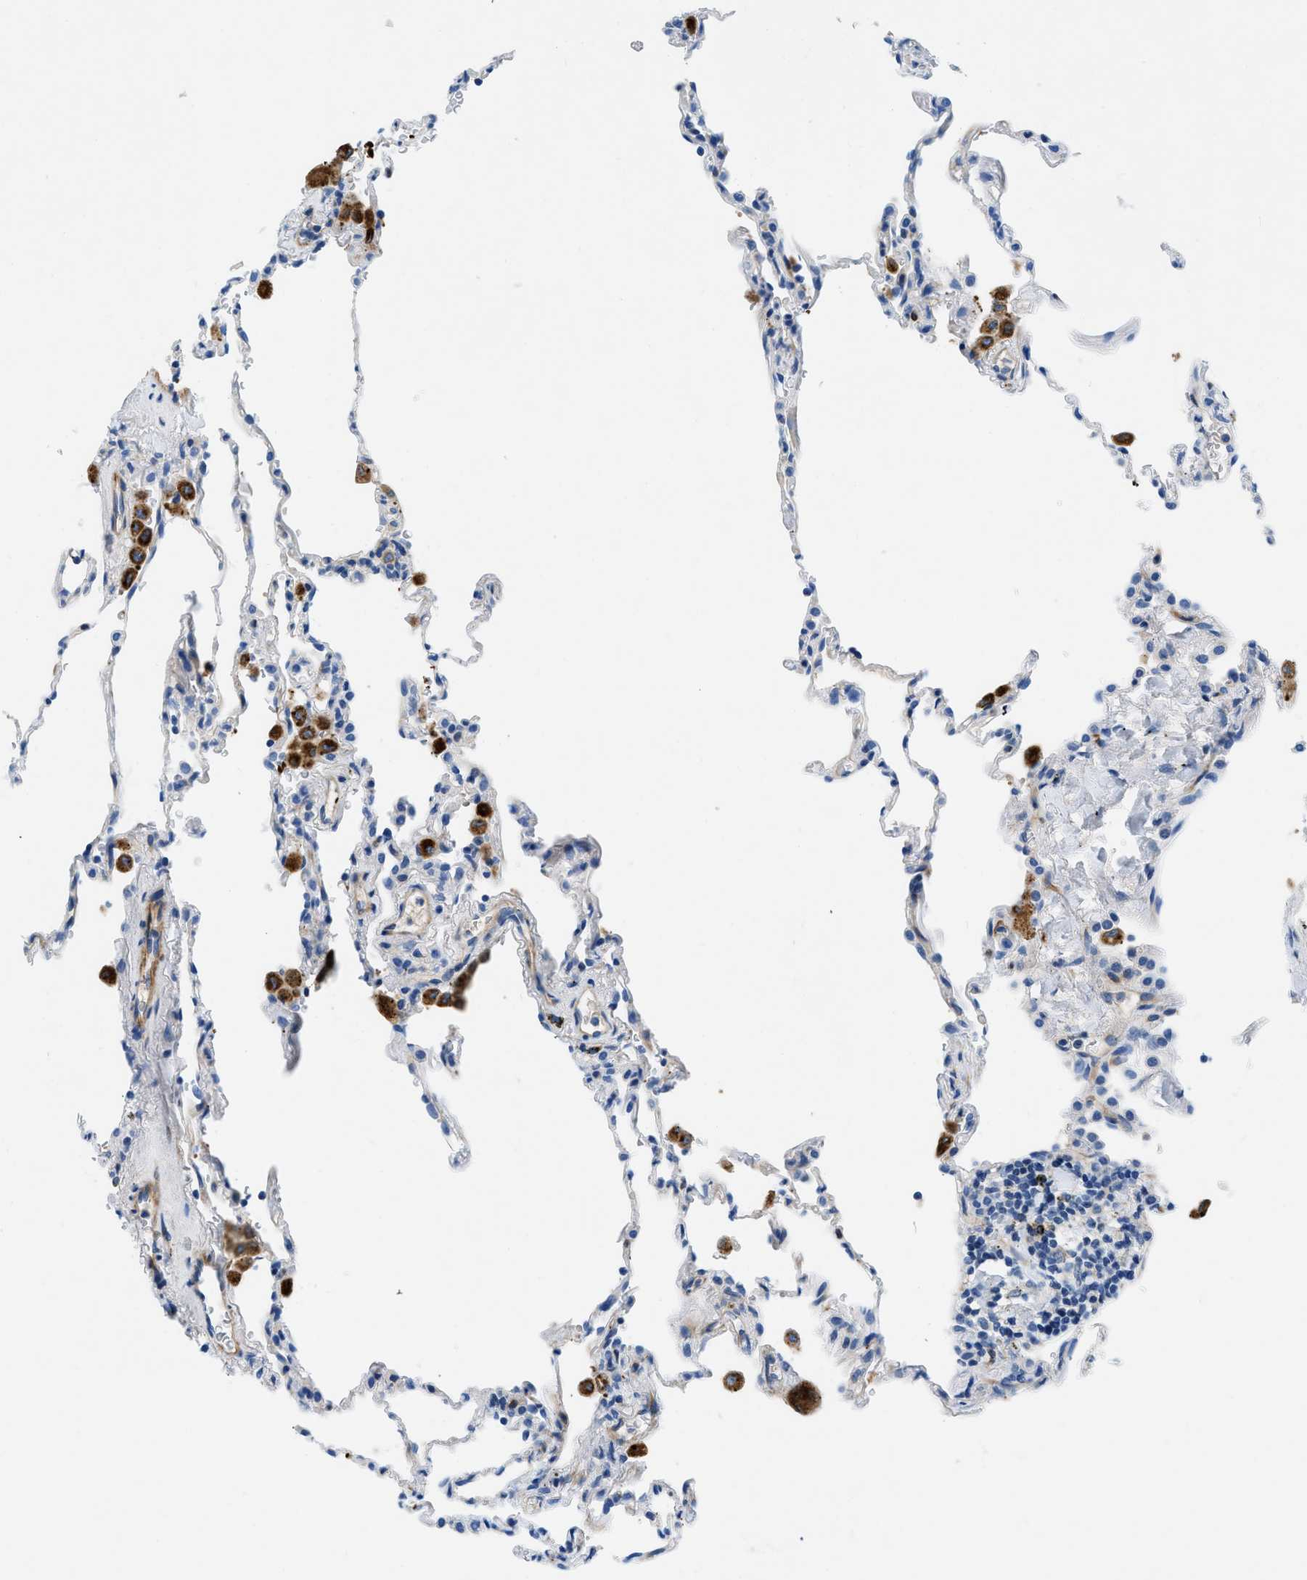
{"staining": {"intensity": "negative", "quantity": "none", "location": "none"}, "tissue": "lung", "cell_type": "Alveolar cells", "image_type": "normal", "snomed": [{"axis": "morphology", "description": "Normal tissue, NOS"}, {"axis": "topography", "description": "Lung"}], "caption": "DAB immunohistochemical staining of normal human lung displays no significant expression in alveolar cells.", "gene": "XCR1", "patient": {"sex": "male", "age": 59}}